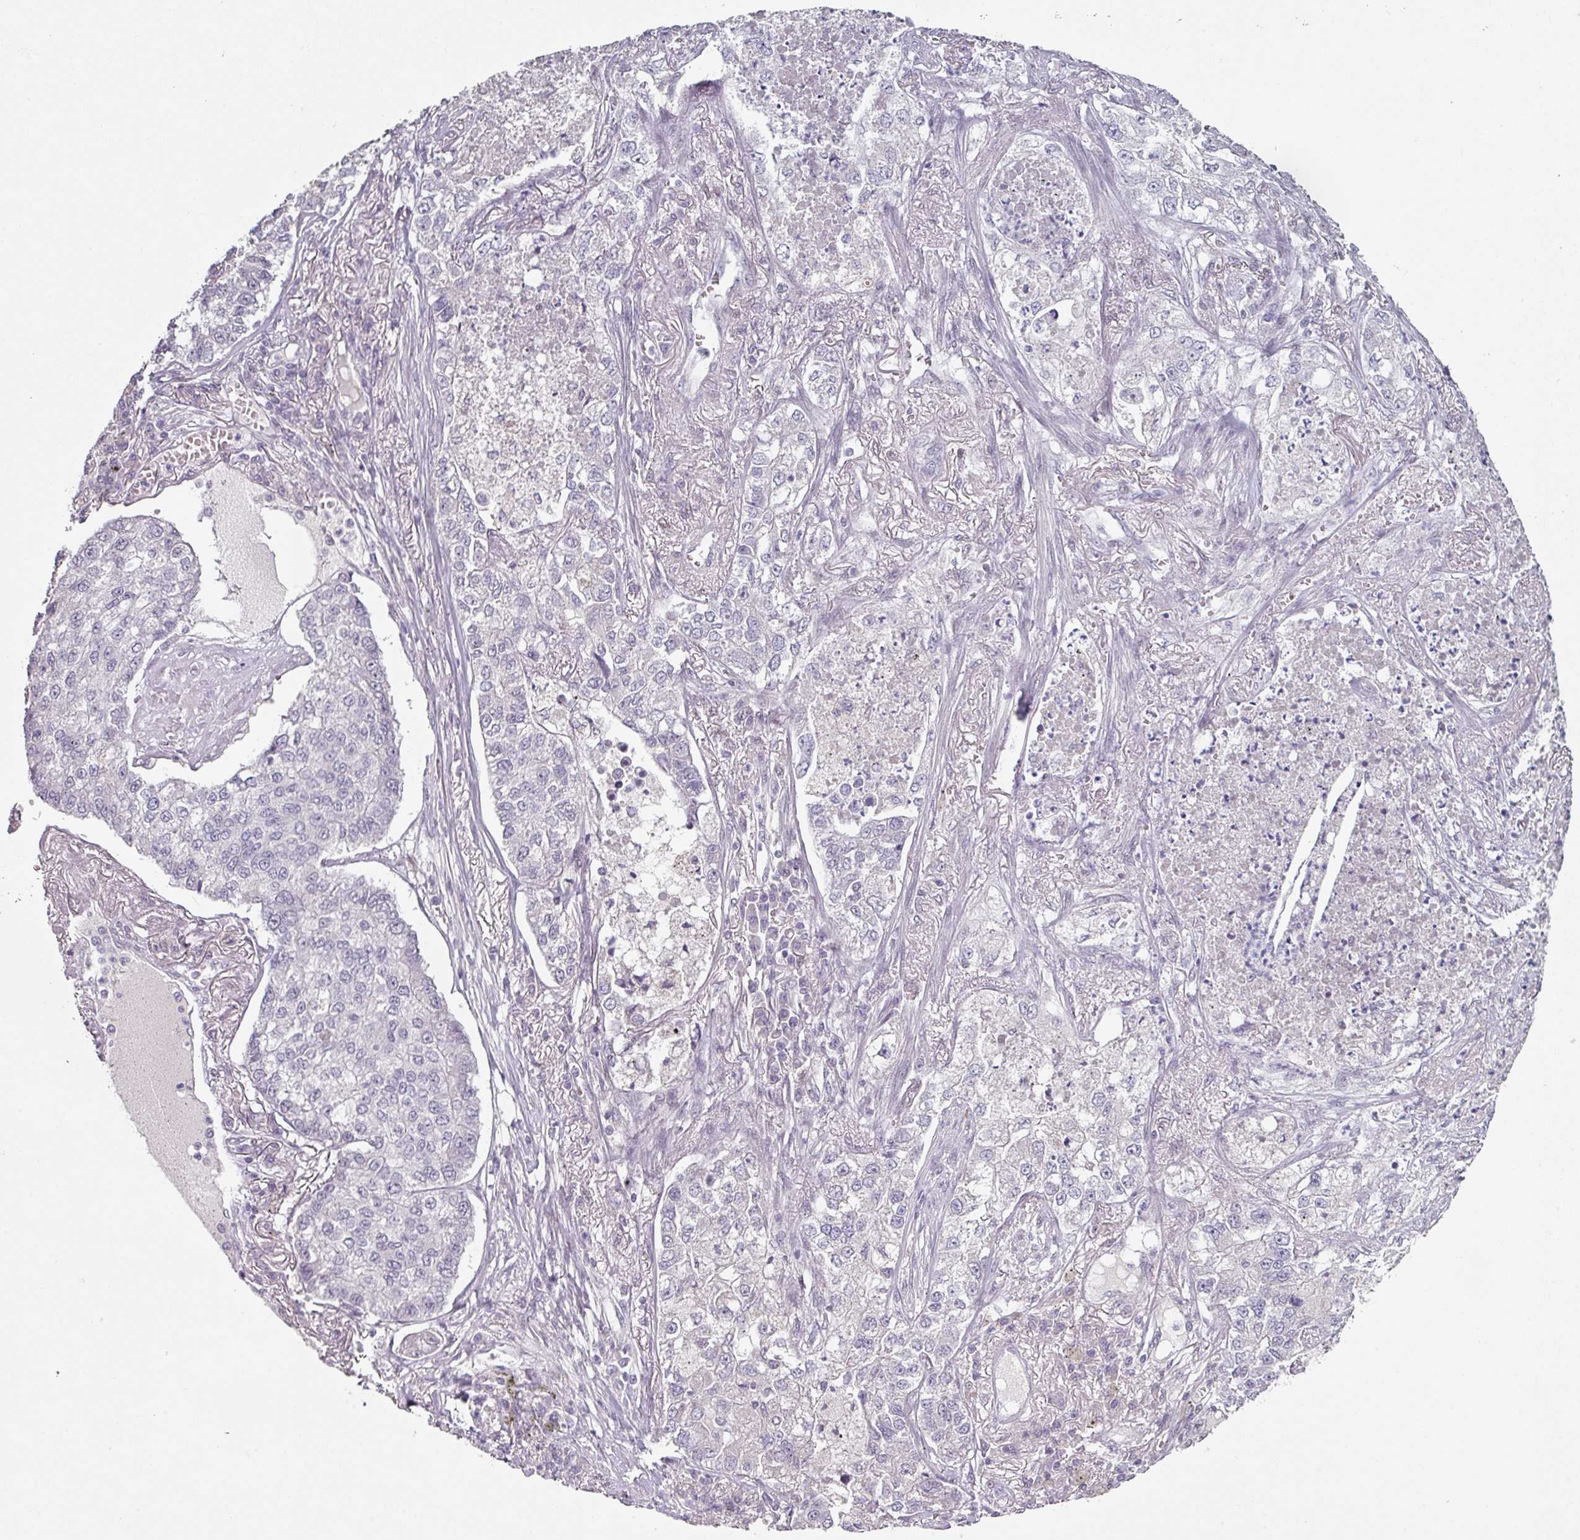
{"staining": {"intensity": "negative", "quantity": "none", "location": "none"}, "tissue": "lung cancer", "cell_type": "Tumor cells", "image_type": "cancer", "snomed": [{"axis": "morphology", "description": "Adenocarcinoma, NOS"}, {"axis": "topography", "description": "Lung"}], "caption": "The photomicrograph displays no significant staining in tumor cells of lung adenocarcinoma. The staining was performed using DAB (3,3'-diaminobenzidine) to visualize the protein expression in brown, while the nuclei were stained in blue with hematoxylin (Magnification: 20x).", "gene": "ELK1", "patient": {"sex": "male", "age": 49}}